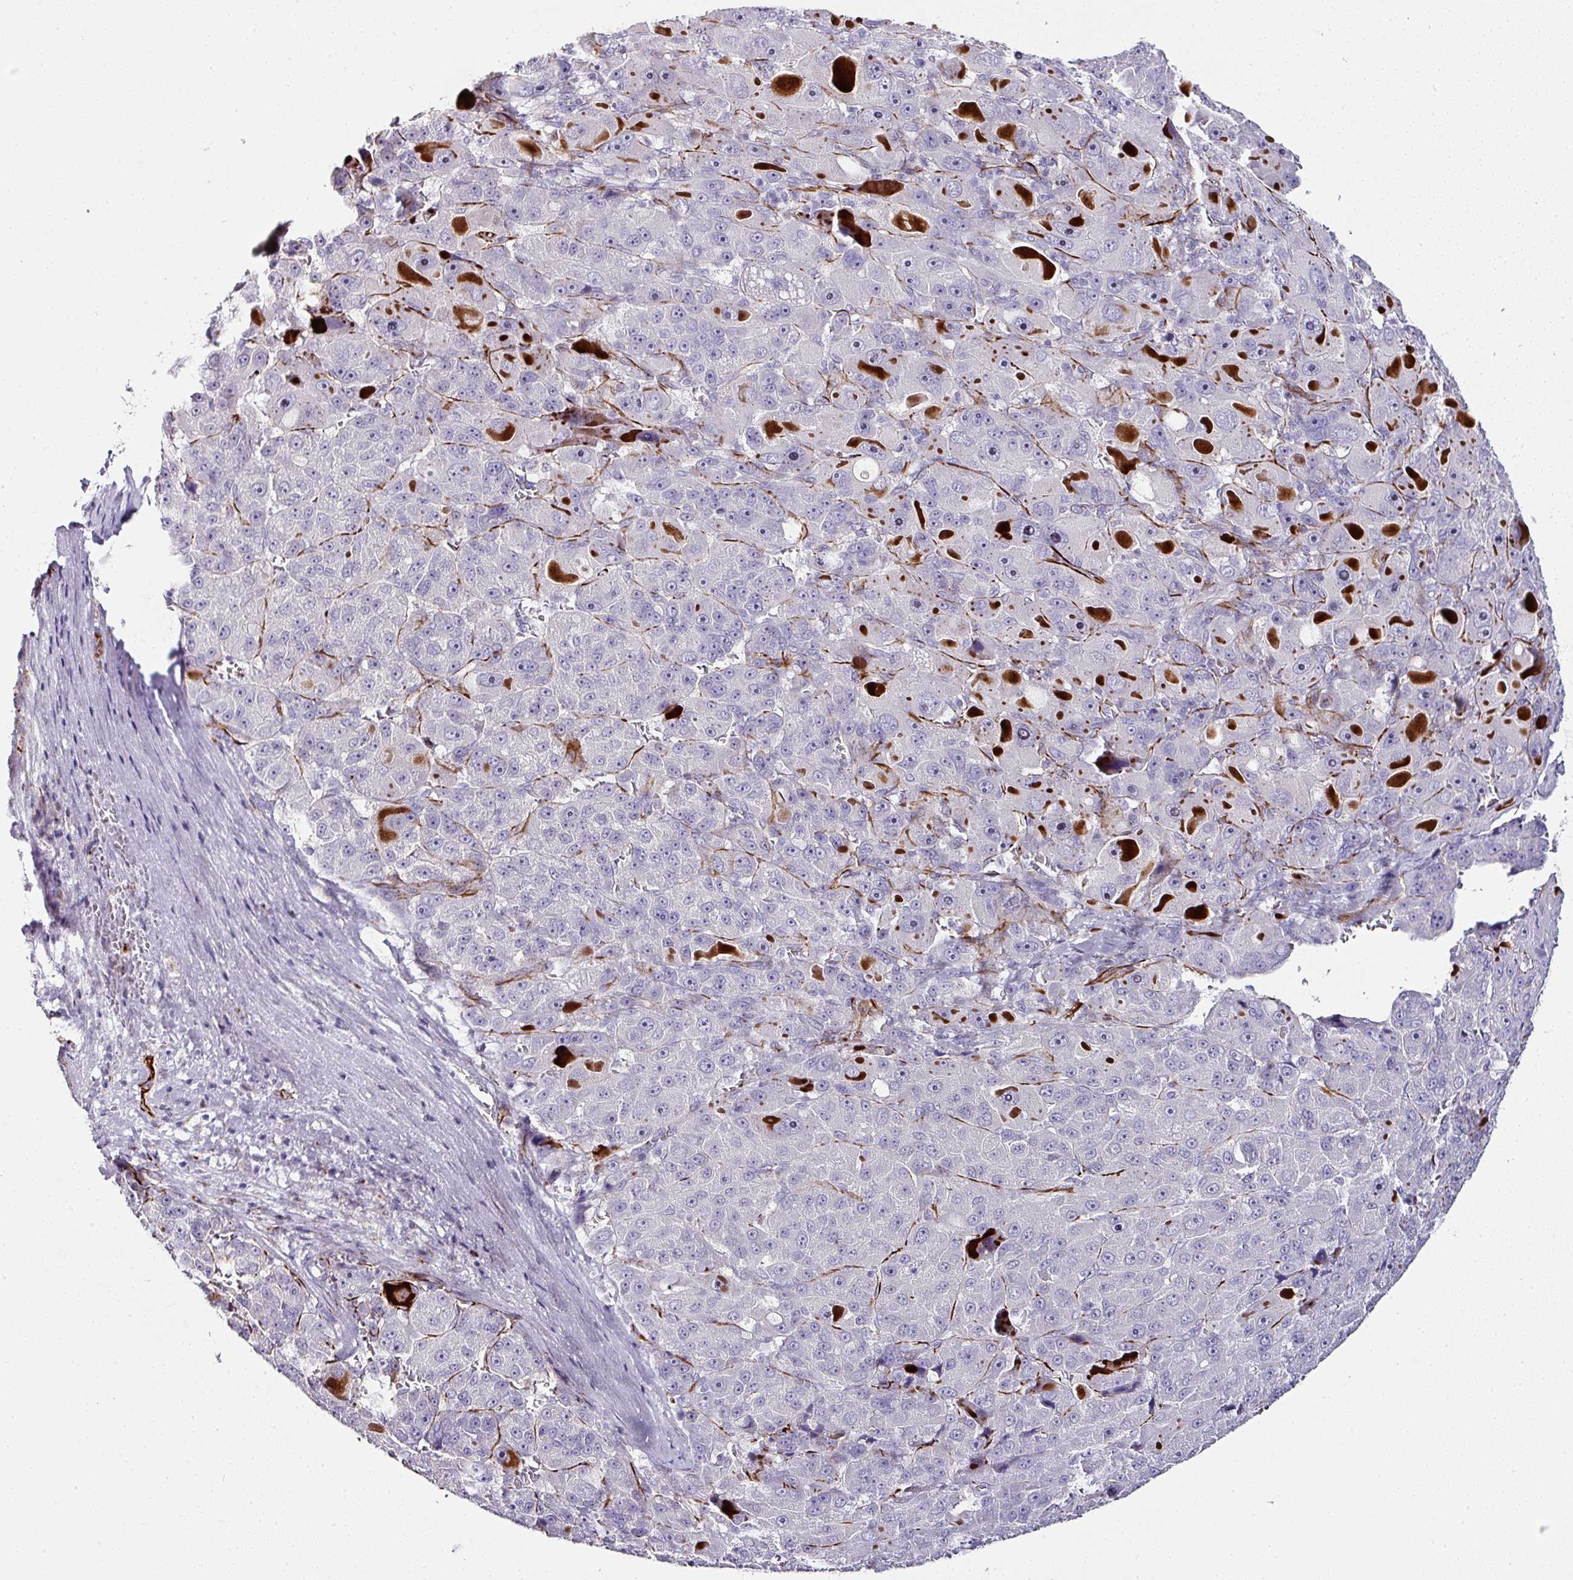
{"staining": {"intensity": "negative", "quantity": "none", "location": "none"}, "tissue": "liver cancer", "cell_type": "Tumor cells", "image_type": "cancer", "snomed": [{"axis": "morphology", "description": "Carcinoma, Hepatocellular, NOS"}, {"axis": "topography", "description": "Liver"}], "caption": "DAB immunohistochemical staining of human hepatocellular carcinoma (liver) displays no significant expression in tumor cells.", "gene": "TMPRSS9", "patient": {"sex": "male", "age": 76}}